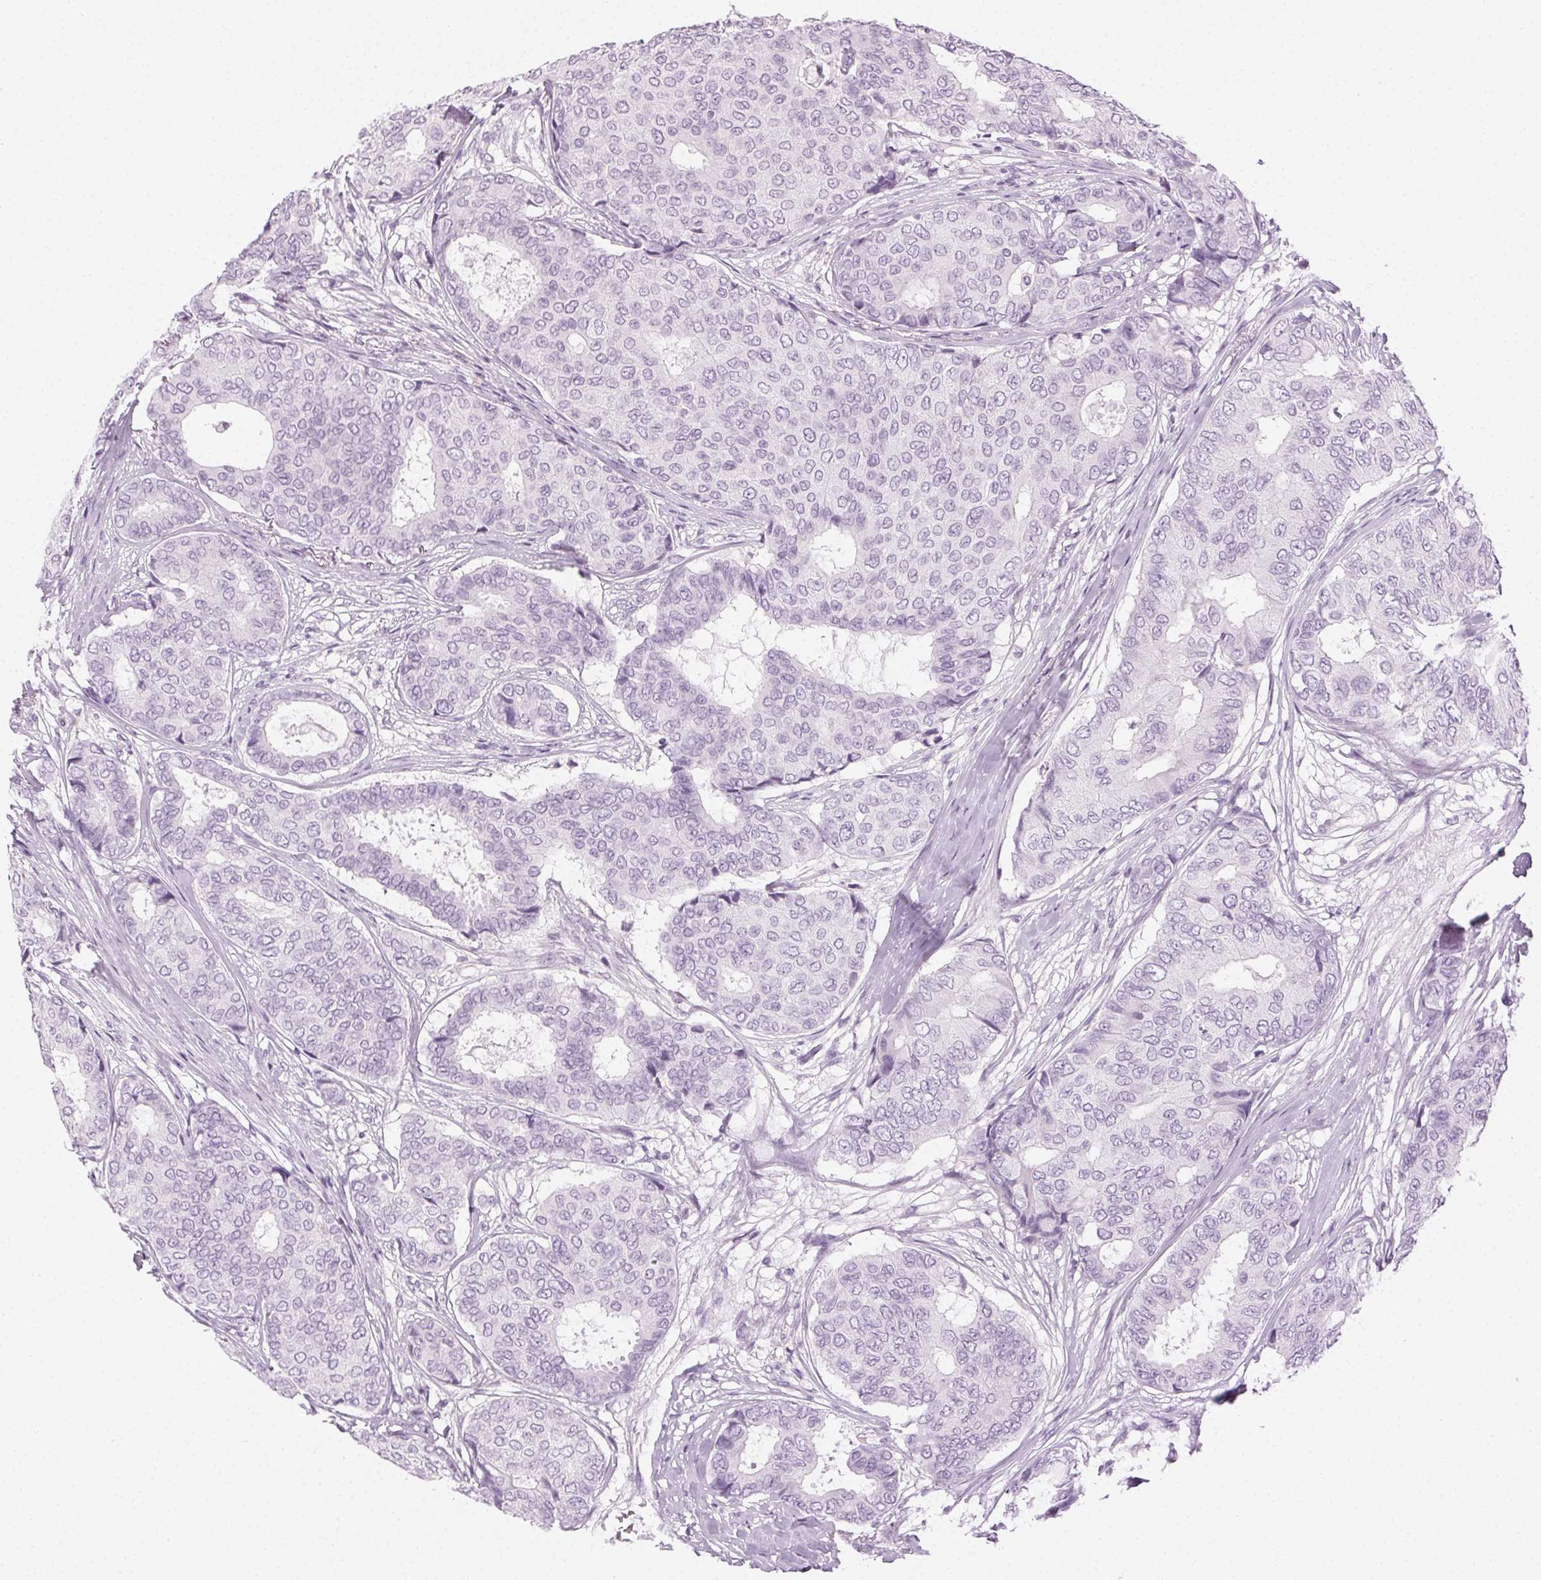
{"staining": {"intensity": "negative", "quantity": "none", "location": "none"}, "tissue": "breast cancer", "cell_type": "Tumor cells", "image_type": "cancer", "snomed": [{"axis": "morphology", "description": "Duct carcinoma"}, {"axis": "topography", "description": "Breast"}], "caption": "An IHC histopathology image of breast cancer is shown. There is no staining in tumor cells of breast cancer.", "gene": "MPO", "patient": {"sex": "female", "age": 75}}